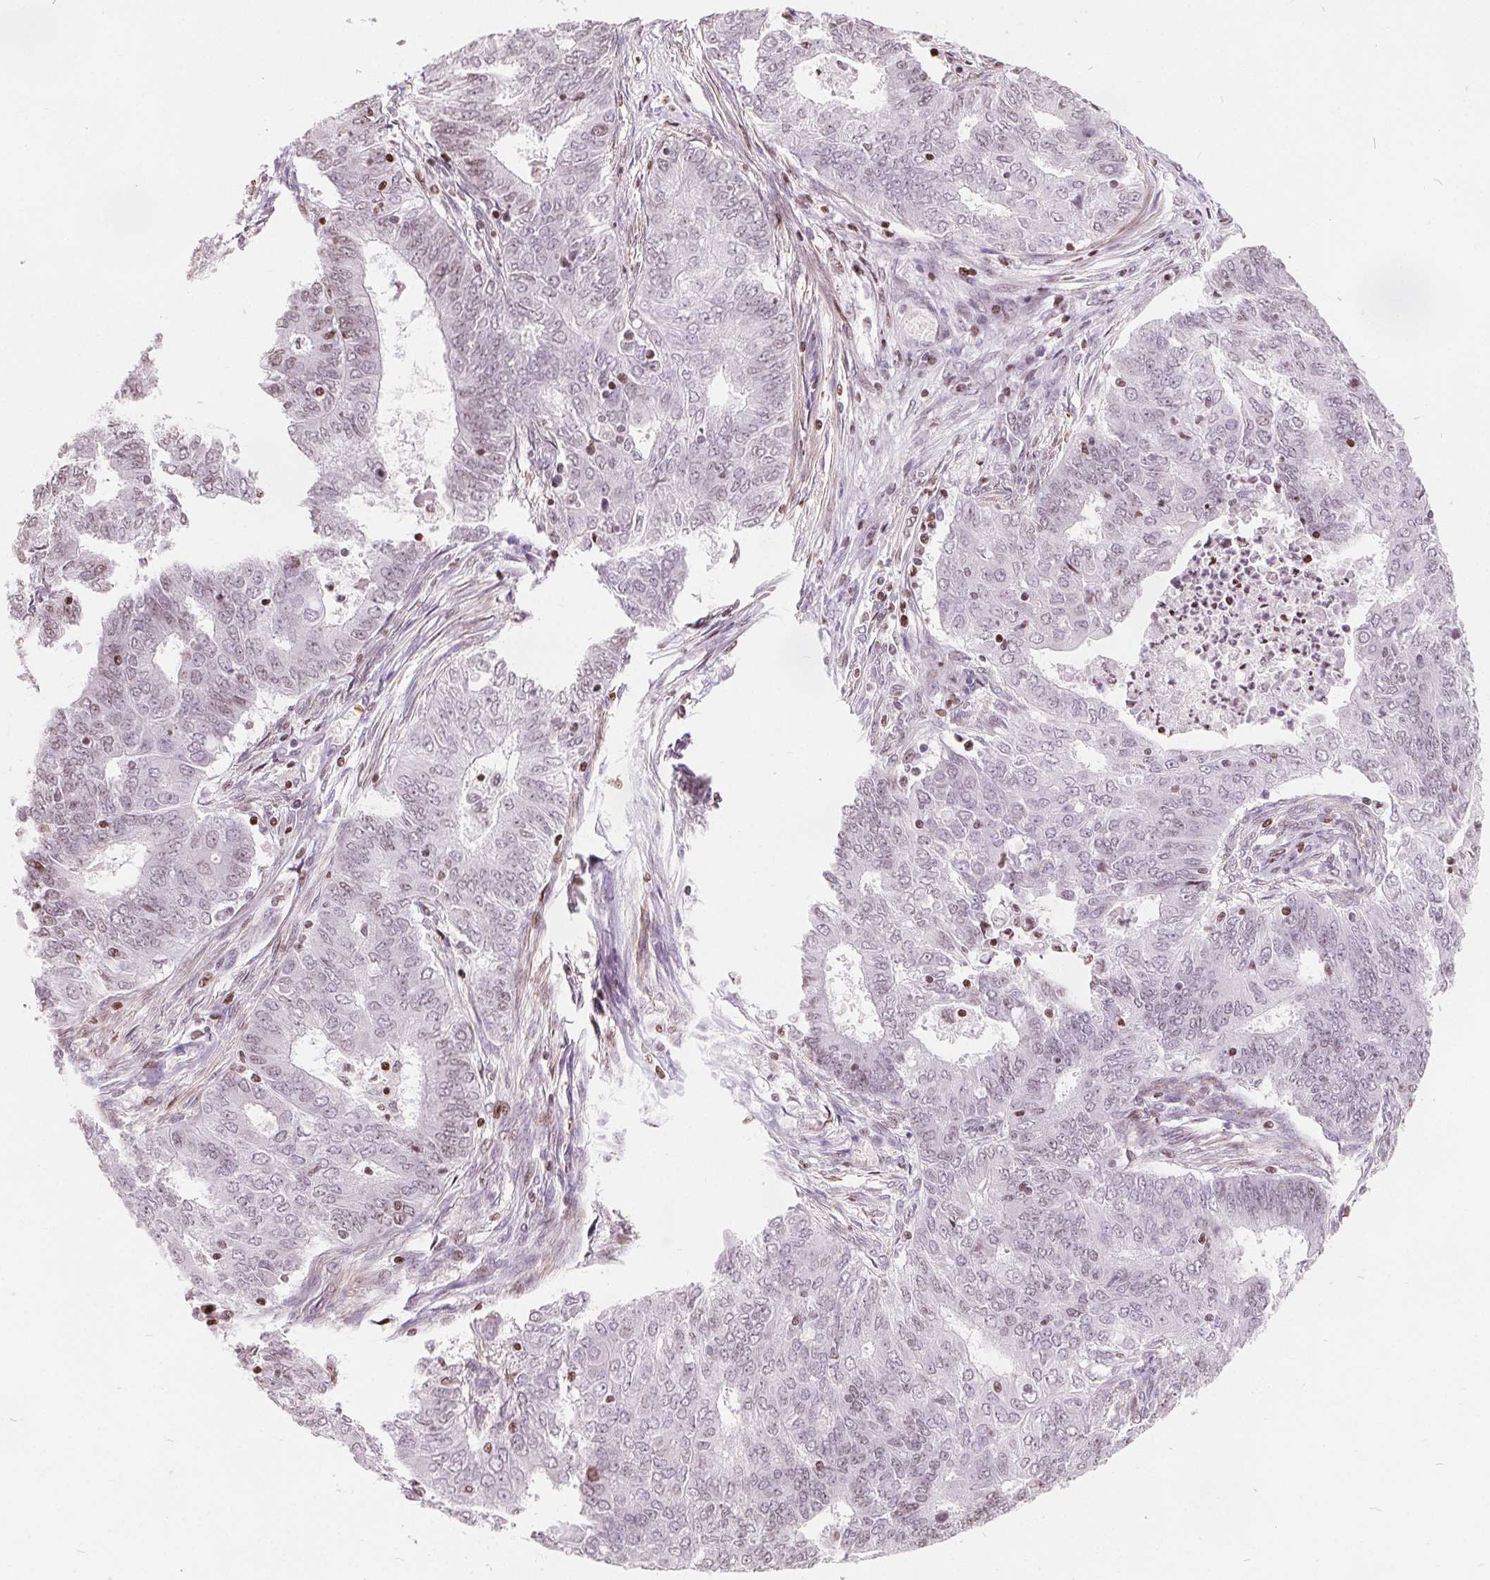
{"staining": {"intensity": "negative", "quantity": "none", "location": "none"}, "tissue": "endometrial cancer", "cell_type": "Tumor cells", "image_type": "cancer", "snomed": [{"axis": "morphology", "description": "Adenocarcinoma, NOS"}, {"axis": "topography", "description": "Endometrium"}], "caption": "High magnification brightfield microscopy of endometrial cancer (adenocarcinoma) stained with DAB (brown) and counterstained with hematoxylin (blue): tumor cells show no significant positivity. Nuclei are stained in blue.", "gene": "ISLR2", "patient": {"sex": "female", "age": 62}}